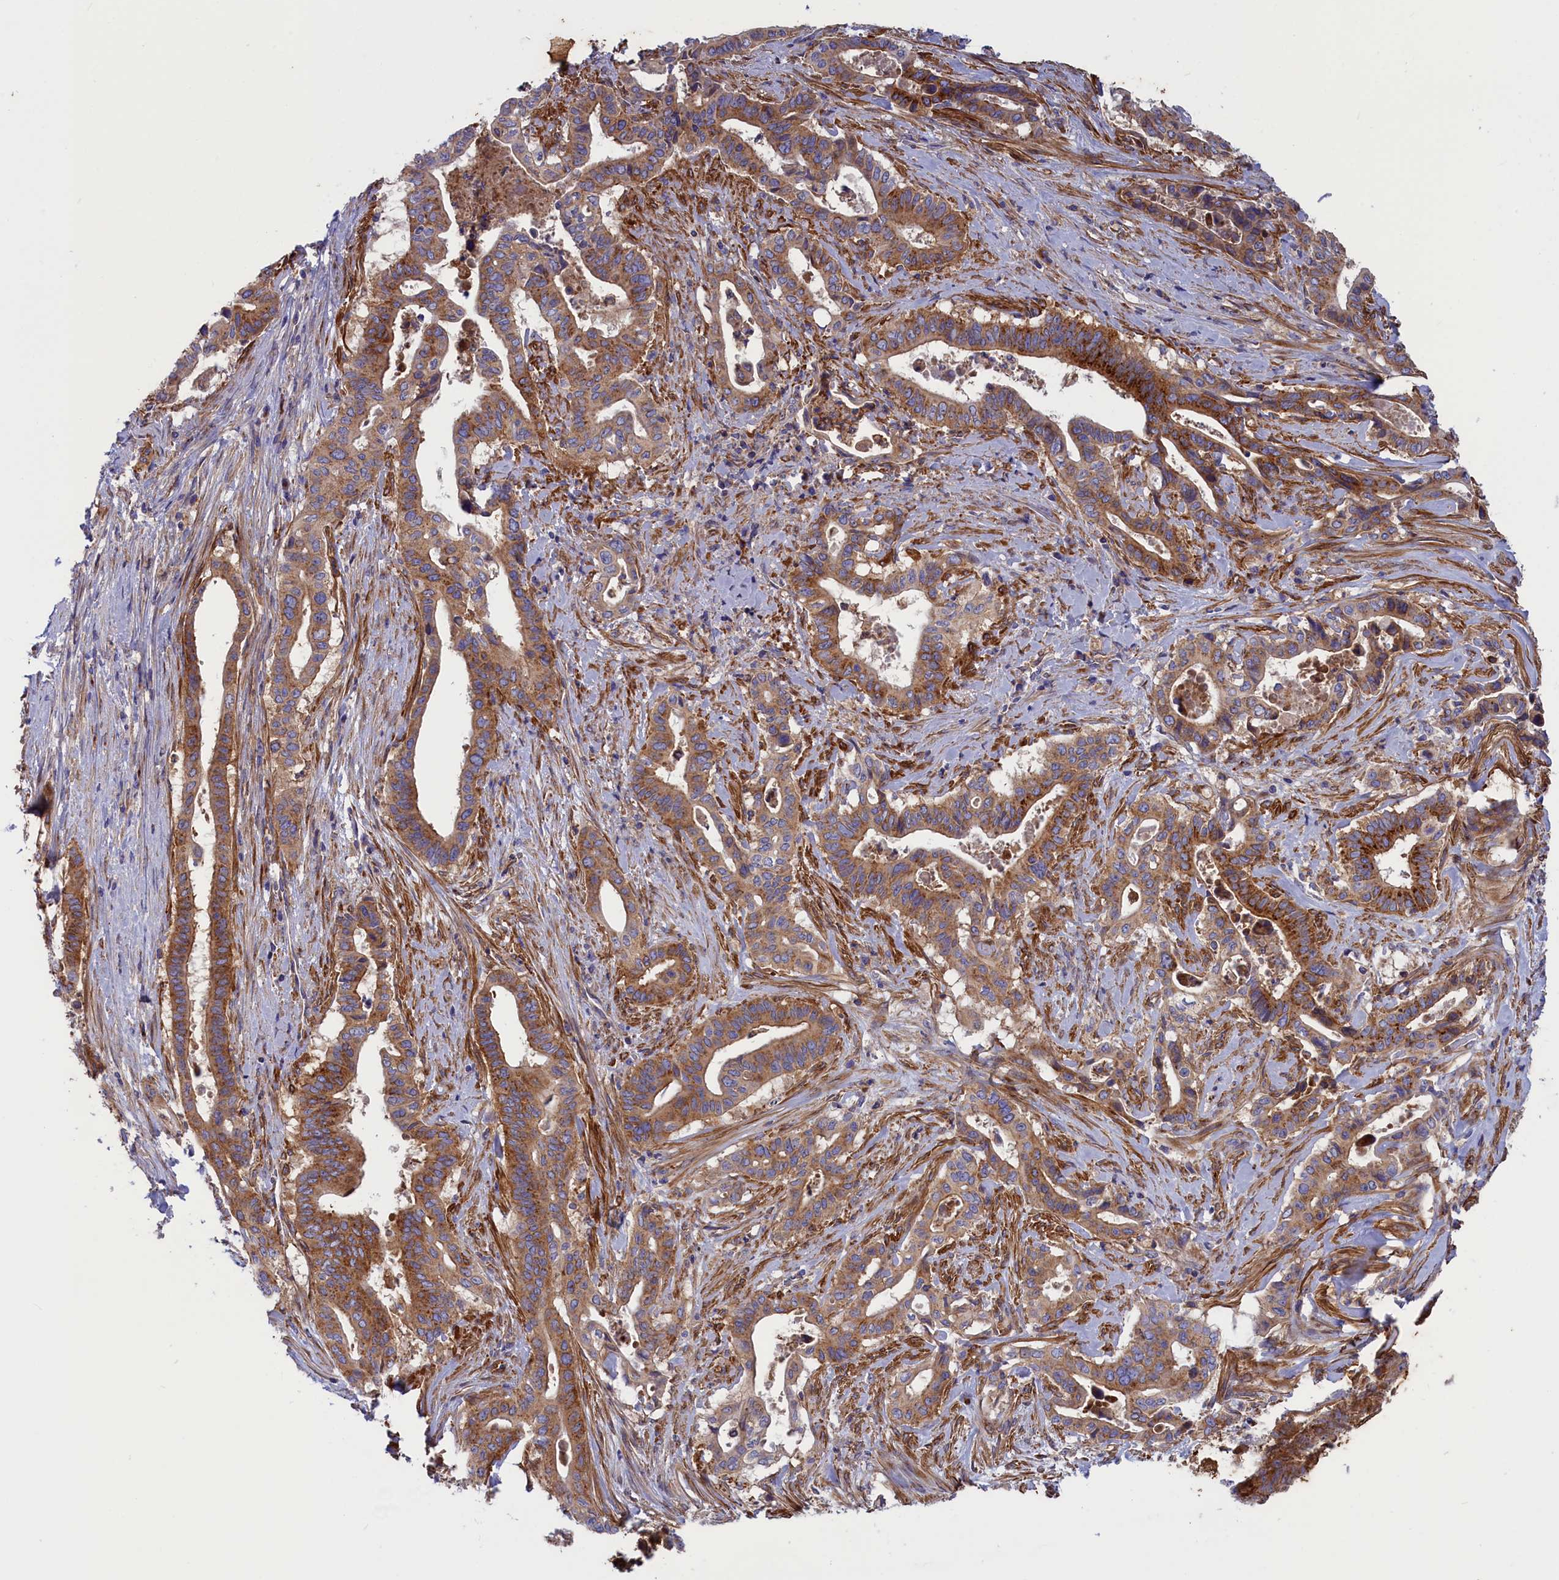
{"staining": {"intensity": "moderate", "quantity": ">75%", "location": "cytoplasmic/membranous"}, "tissue": "pancreatic cancer", "cell_type": "Tumor cells", "image_type": "cancer", "snomed": [{"axis": "morphology", "description": "Adenocarcinoma, NOS"}, {"axis": "topography", "description": "Pancreas"}], "caption": "Brown immunohistochemical staining in pancreatic adenocarcinoma reveals moderate cytoplasmic/membranous expression in approximately >75% of tumor cells.", "gene": "SCAMP4", "patient": {"sex": "female", "age": 77}}